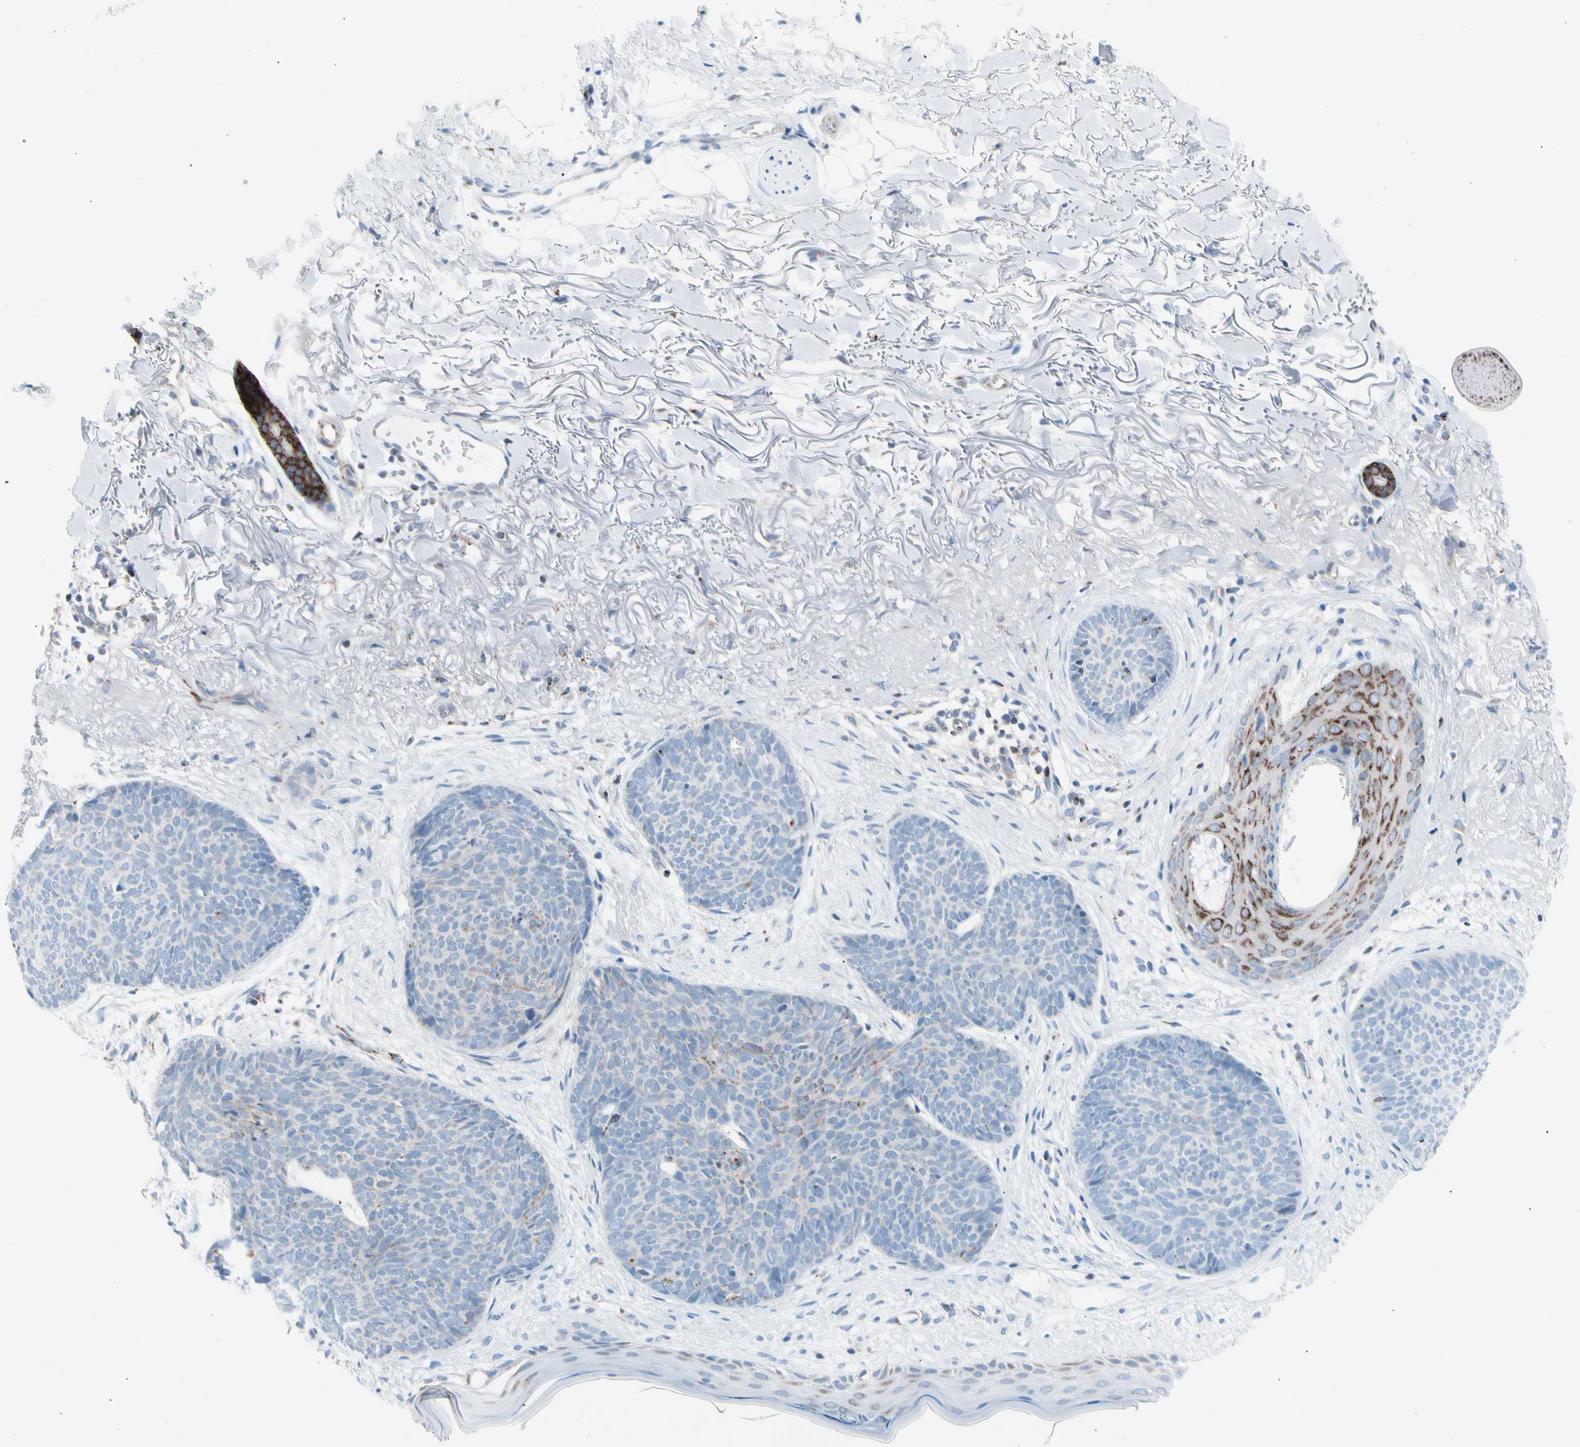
{"staining": {"intensity": "weak", "quantity": "<25%", "location": "cytoplasmic/membranous"}, "tissue": "skin cancer", "cell_type": "Tumor cells", "image_type": "cancer", "snomed": [{"axis": "morphology", "description": "Normal tissue, NOS"}, {"axis": "morphology", "description": "Basal cell carcinoma"}, {"axis": "topography", "description": "Skin"}], "caption": "A high-resolution image shows immunohistochemistry (IHC) staining of skin basal cell carcinoma, which reveals no significant positivity in tumor cells.", "gene": "HK1", "patient": {"sex": "female", "age": 70}}